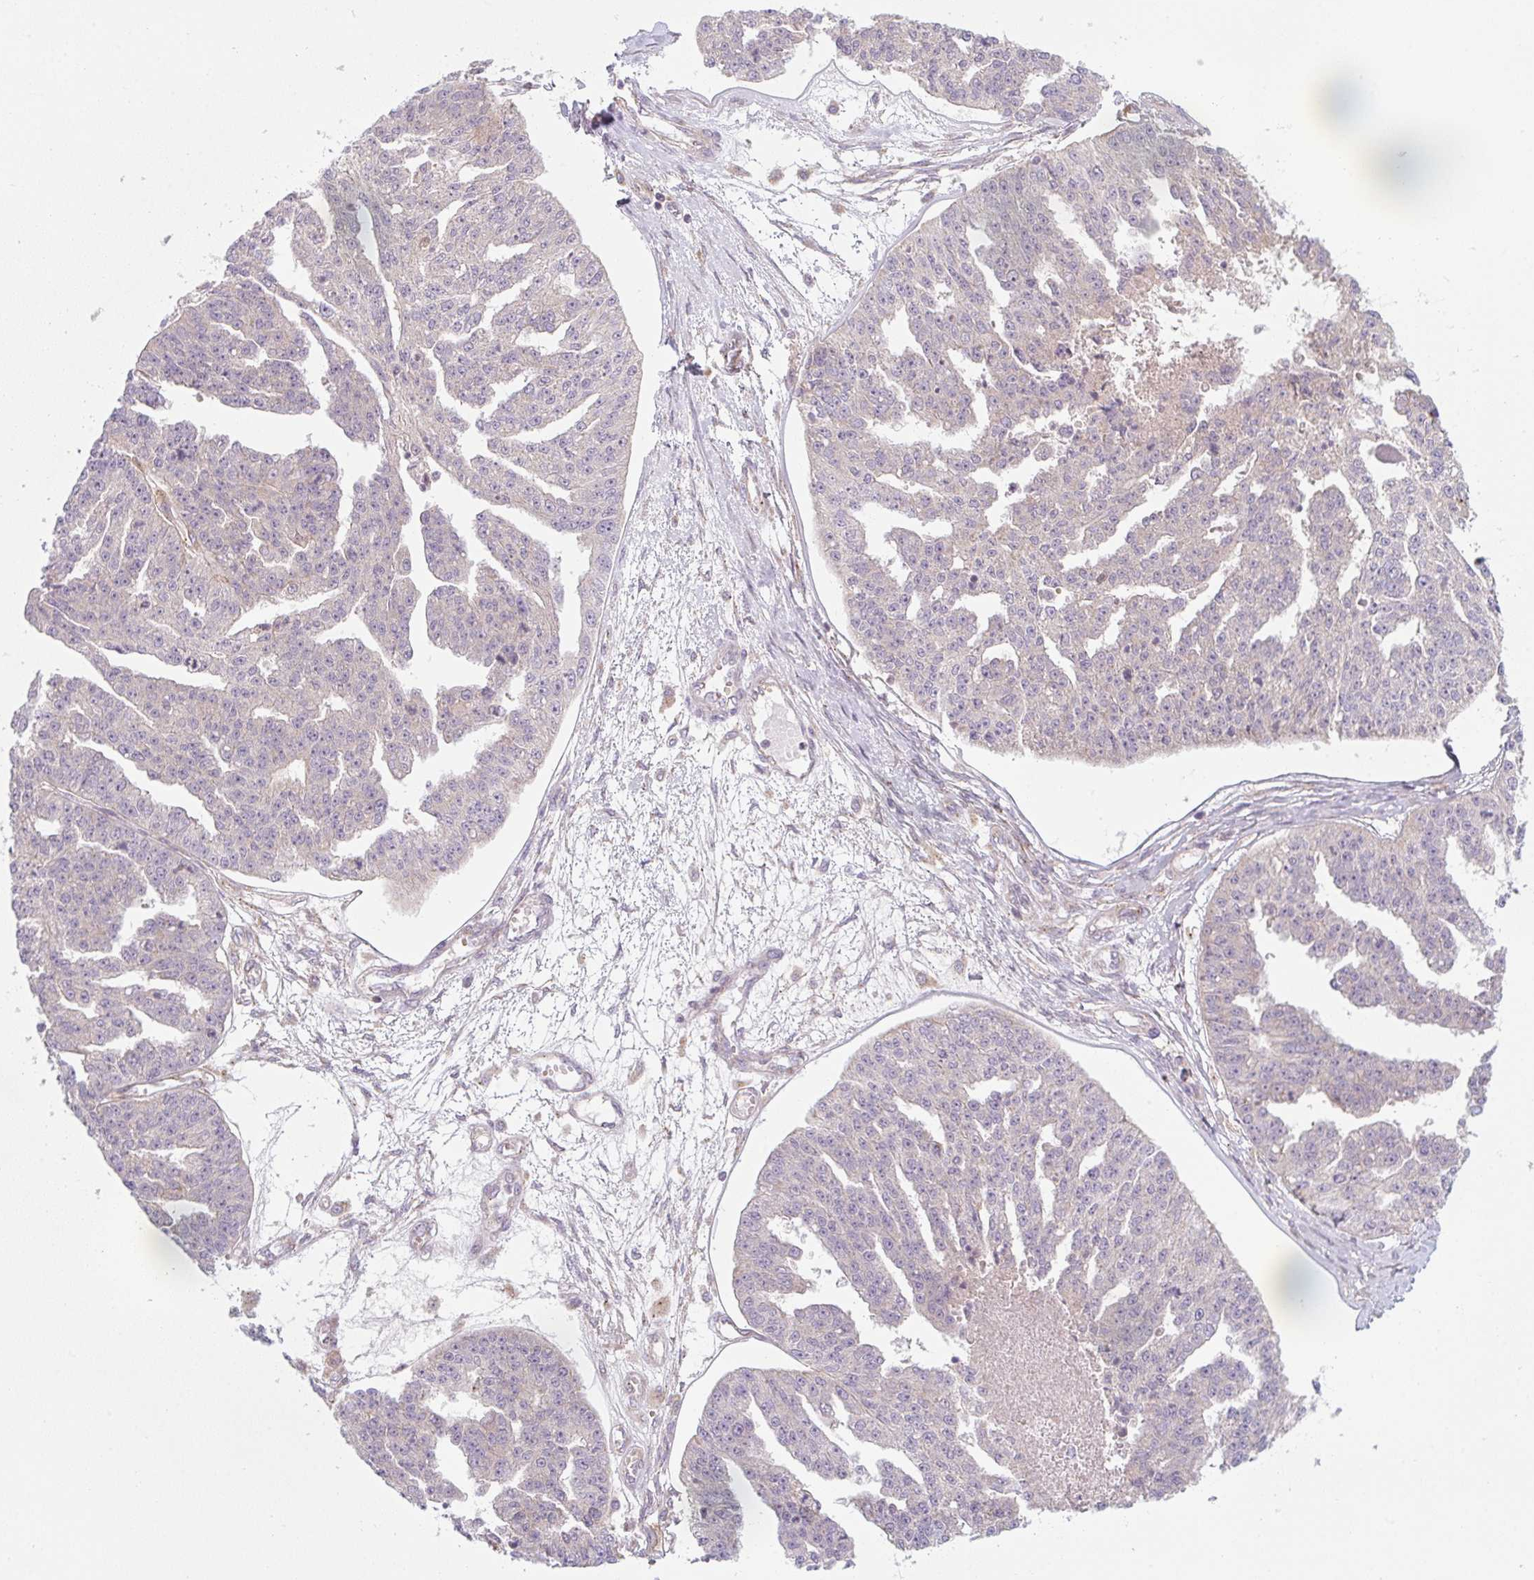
{"staining": {"intensity": "weak", "quantity": "<25%", "location": "cytoplasmic/membranous"}, "tissue": "ovarian cancer", "cell_type": "Tumor cells", "image_type": "cancer", "snomed": [{"axis": "morphology", "description": "Cystadenocarcinoma, serous, NOS"}, {"axis": "topography", "description": "Ovary"}], "caption": "High magnification brightfield microscopy of ovarian cancer stained with DAB (brown) and counterstained with hematoxylin (blue): tumor cells show no significant positivity. (DAB (3,3'-diaminobenzidine) IHC, high magnification).", "gene": "GVQW3", "patient": {"sex": "female", "age": 58}}